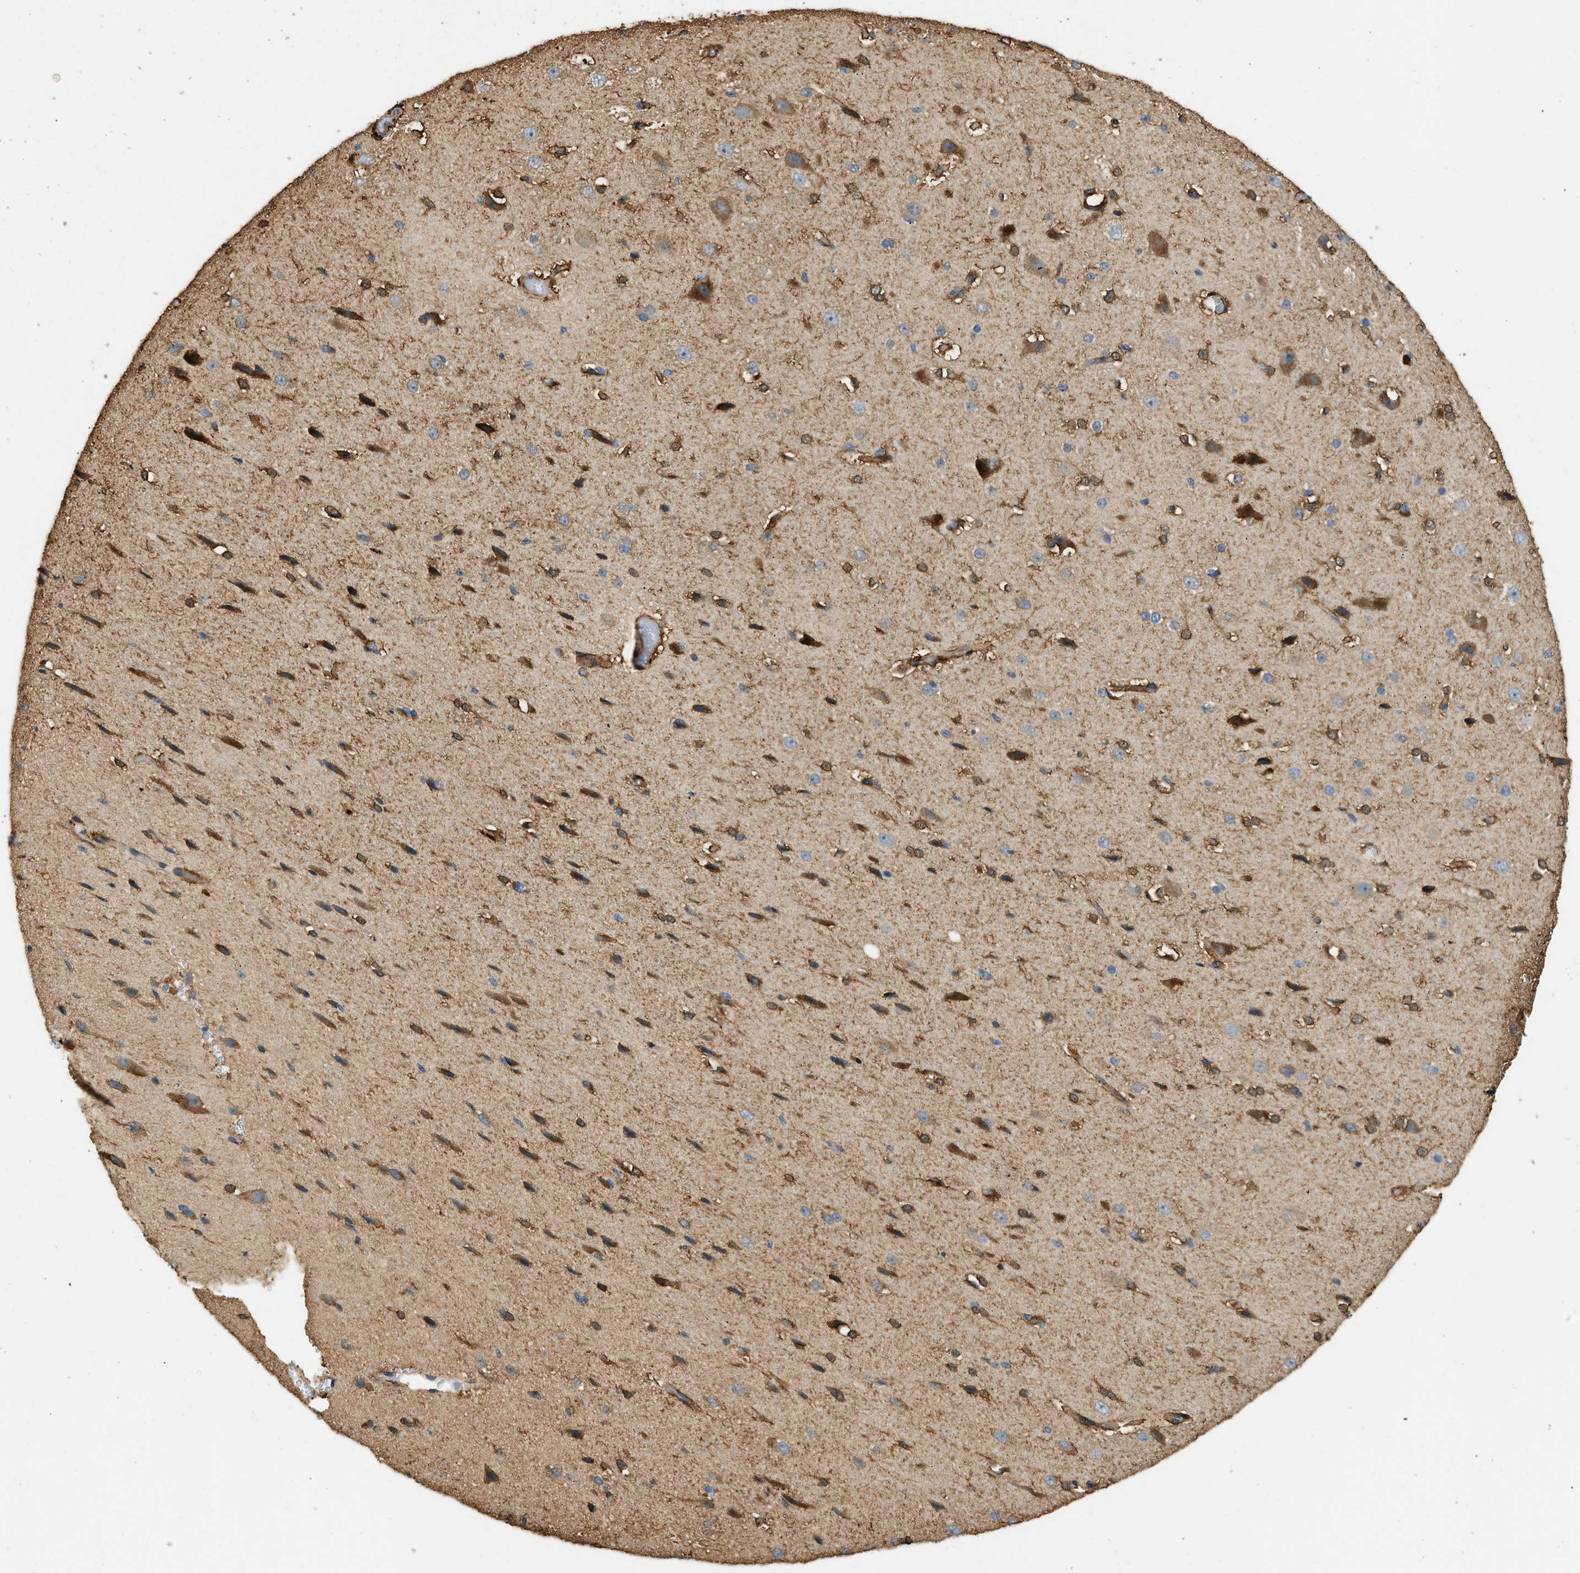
{"staining": {"intensity": "strong", "quantity": ">75%", "location": "cytoplasmic/membranous"}, "tissue": "cerebral cortex", "cell_type": "Endothelial cells", "image_type": "normal", "snomed": [{"axis": "morphology", "description": "Normal tissue, NOS"}, {"axis": "morphology", "description": "Developmental malformation"}, {"axis": "topography", "description": "Cerebral cortex"}], "caption": "Endothelial cells show strong cytoplasmic/membranous positivity in approximately >75% of cells in benign cerebral cortex. (Stains: DAB in brown, nuclei in blue, Microscopy: brightfield microscopy at high magnification).", "gene": "CTSB", "patient": {"sex": "female", "age": 30}}